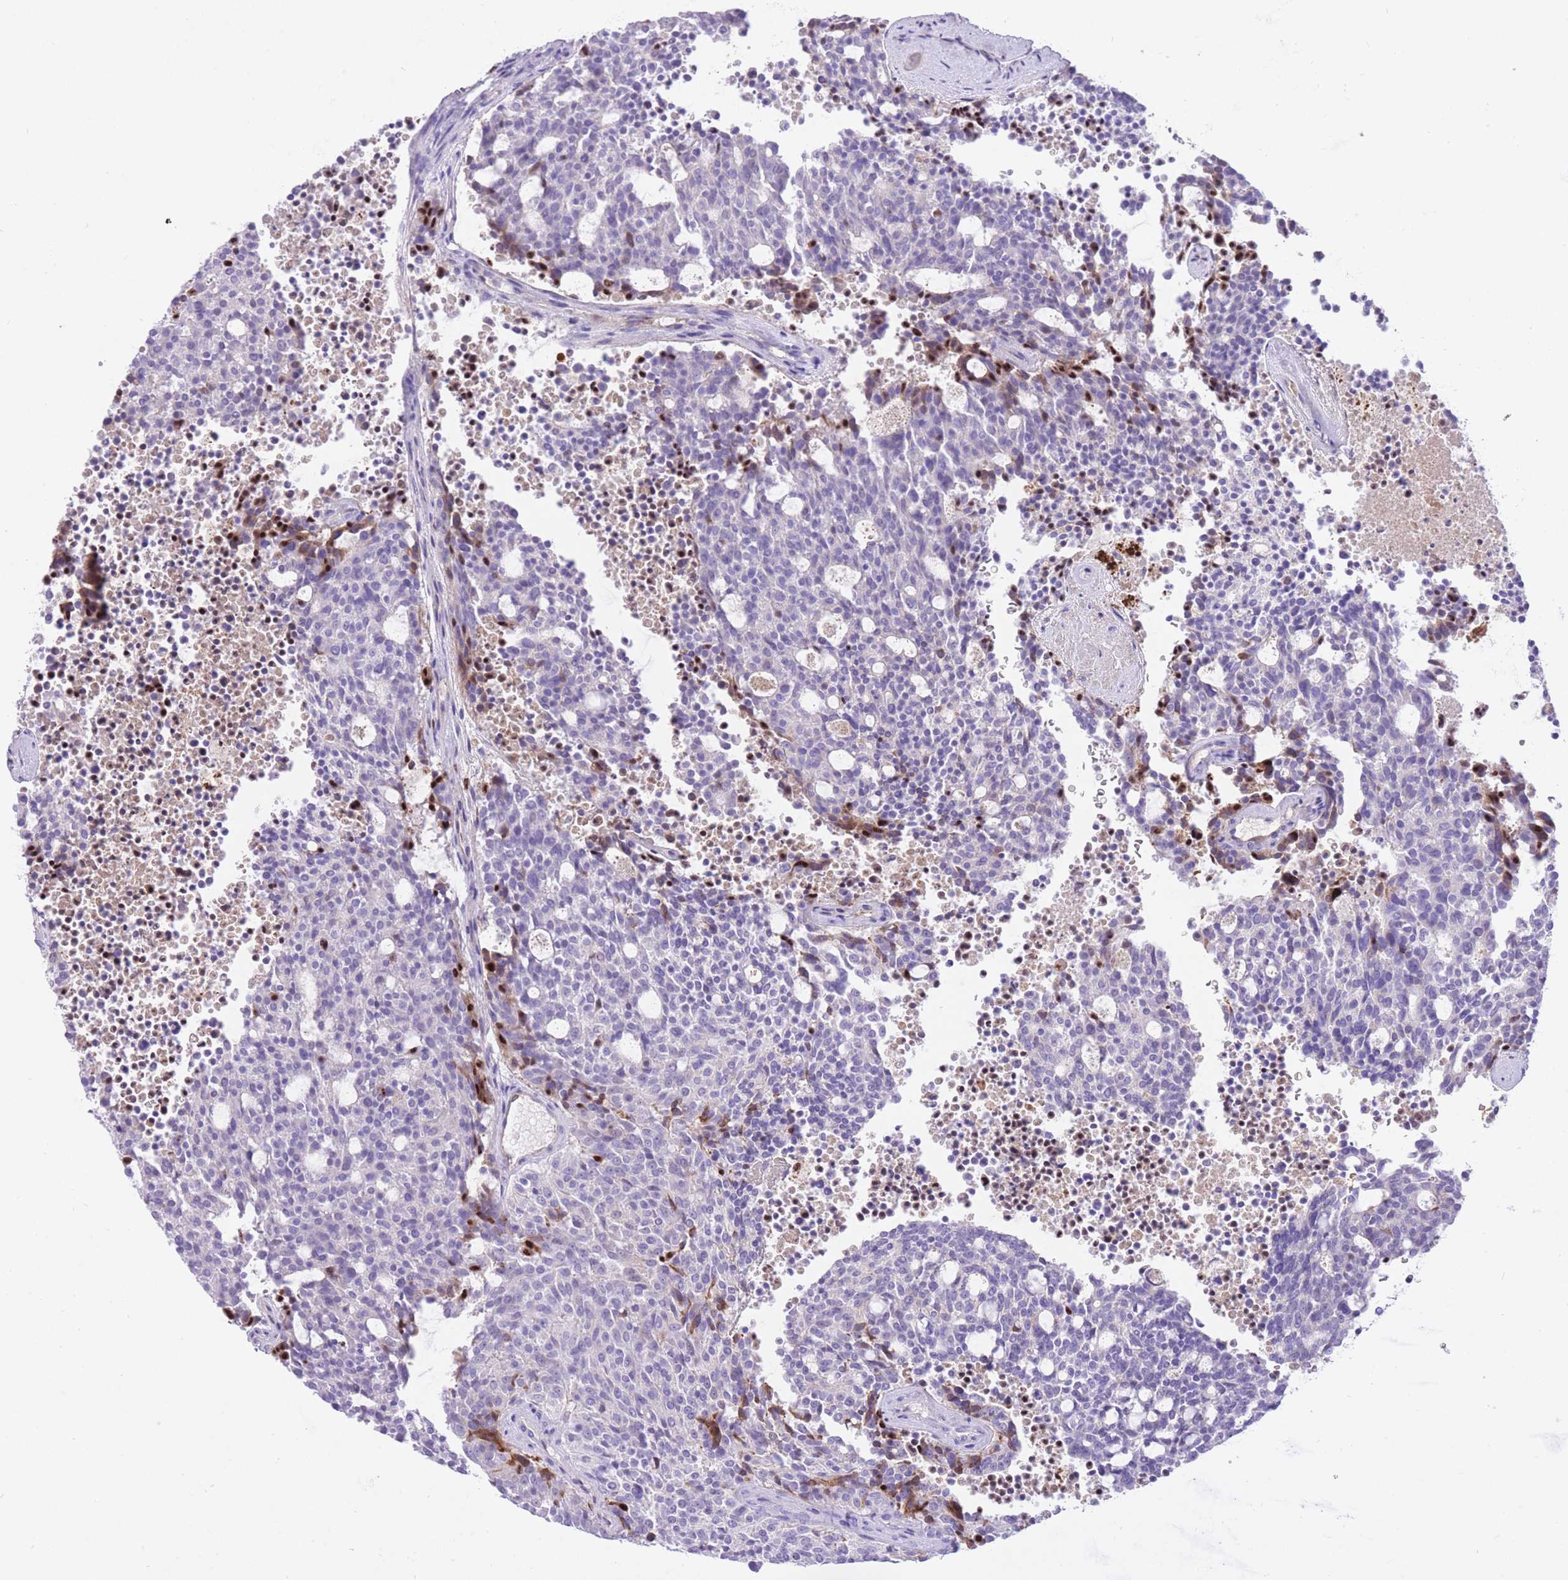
{"staining": {"intensity": "negative", "quantity": "none", "location": "none"}, "tissue": "carcinoid", "cell_type": "Tumor cells", "image_type": "cancer", "snomed": [{"axis": "morphology", "description": "Carcinoid, malignant, NOS"}, {"axis": "topography", "description": "Pancreas"}], "caption": "The immunohistochemistry micrograph has no significant staining in tumor cells of carcinoid tissue.", "gene": "HRG", "patient": {"sex": "female", "age": 54}}